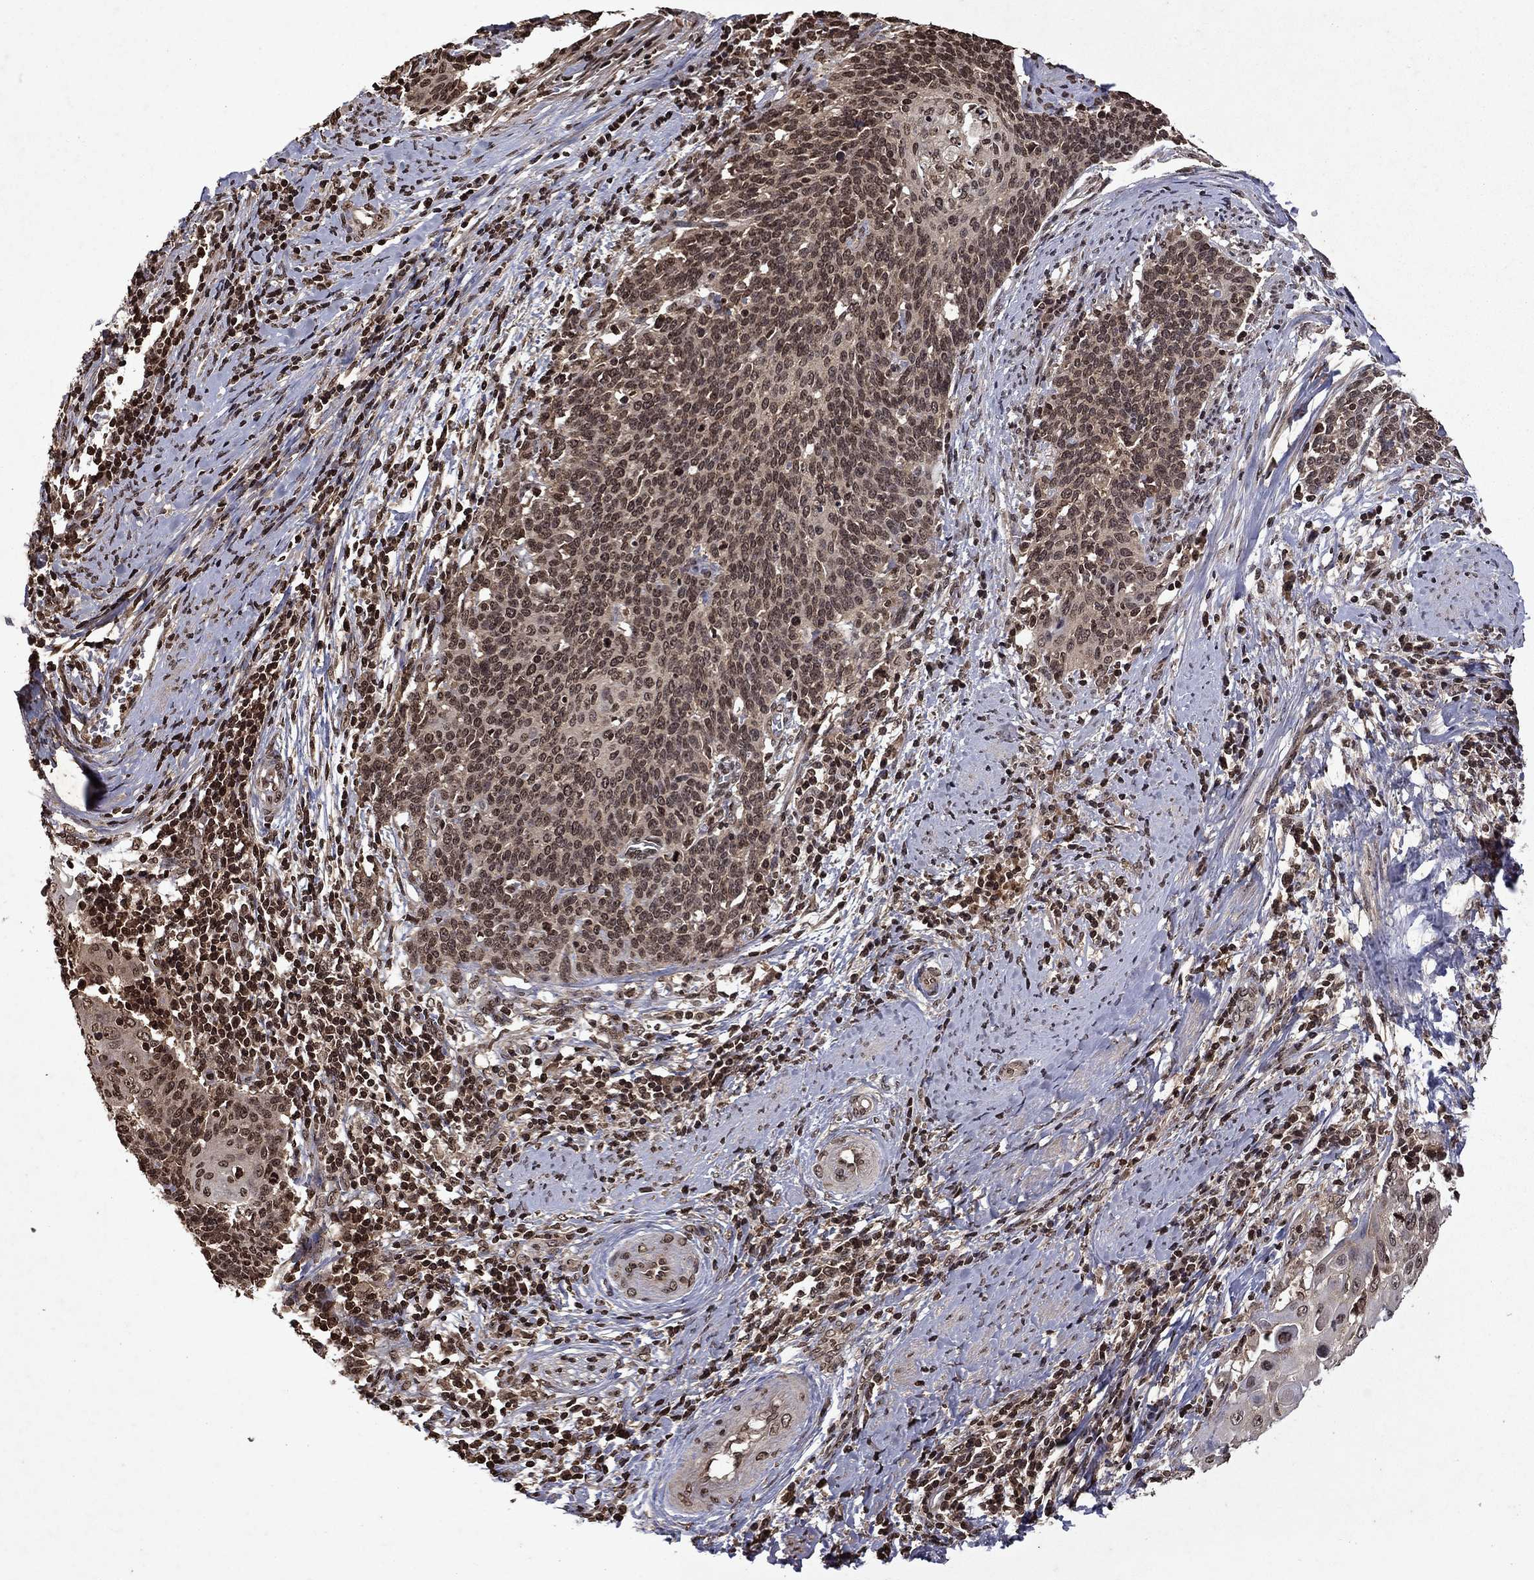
{"staining": {"intensity": "moderate", "quantity": "25%-75%", "location": "nuclear"}, "tissue": "cervical cancer", "cell_type": "Tumor cells", "image_type": "cancer", "snomed": [{"axis": "morphology", "description": "Squamous cell carcinoma, NOS"}, {"axis": "topography", "description": "Cervix"}], "caption": "Tumor cells exhibit moderate nuclear expression in about 25%-75% of cells in cervical squamous cell carcinoma.", "gene": "PIN4", "patient": {"sex": "female", "age": 39}}